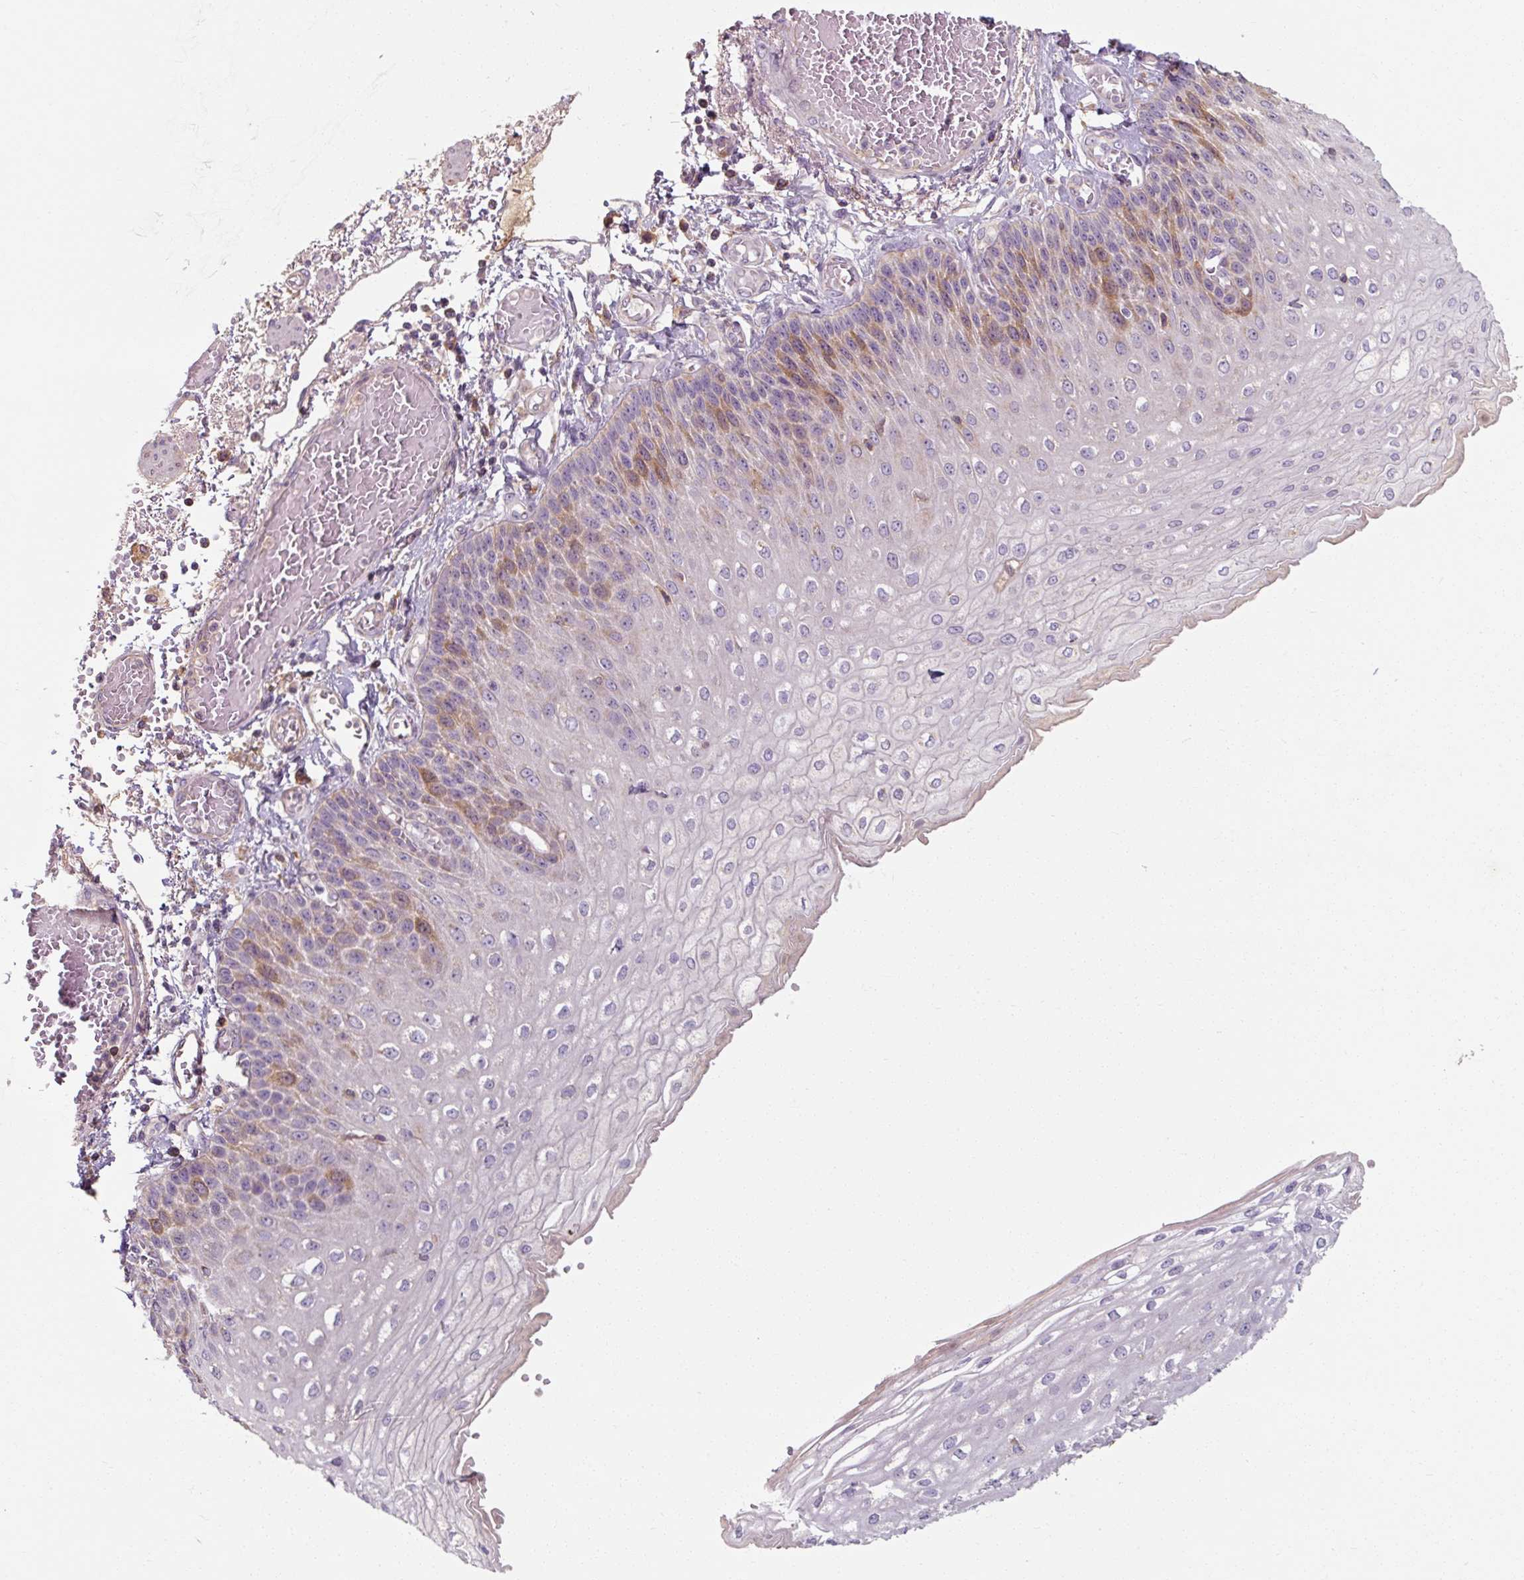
{"staining": {"intensity": "moderate", "quantity": "<25%", "location": "cytoplasmic/membranous"}, "tissue": "esophagus", "cell_type": "Squamous epithelial cells", "image_type": "normal", "snomed": [{"axis": "morphology", "description": "Normal tissue, NOS"}, {"axis": "morphology", "description": "Adenocarcinoma, NOS"}, {"axis": "topography", "description": "Esophagus"}], "caption": "The immunohistochemical stain highlights moderate cytoplasmic/membranous expression in squamous epithelial cells of unremarkable esophagus. (Brightfield microscopy of DAB IHC at high magnification).", "gene": "TSEN54", "patient": {"sex": "male", "age": 81}}